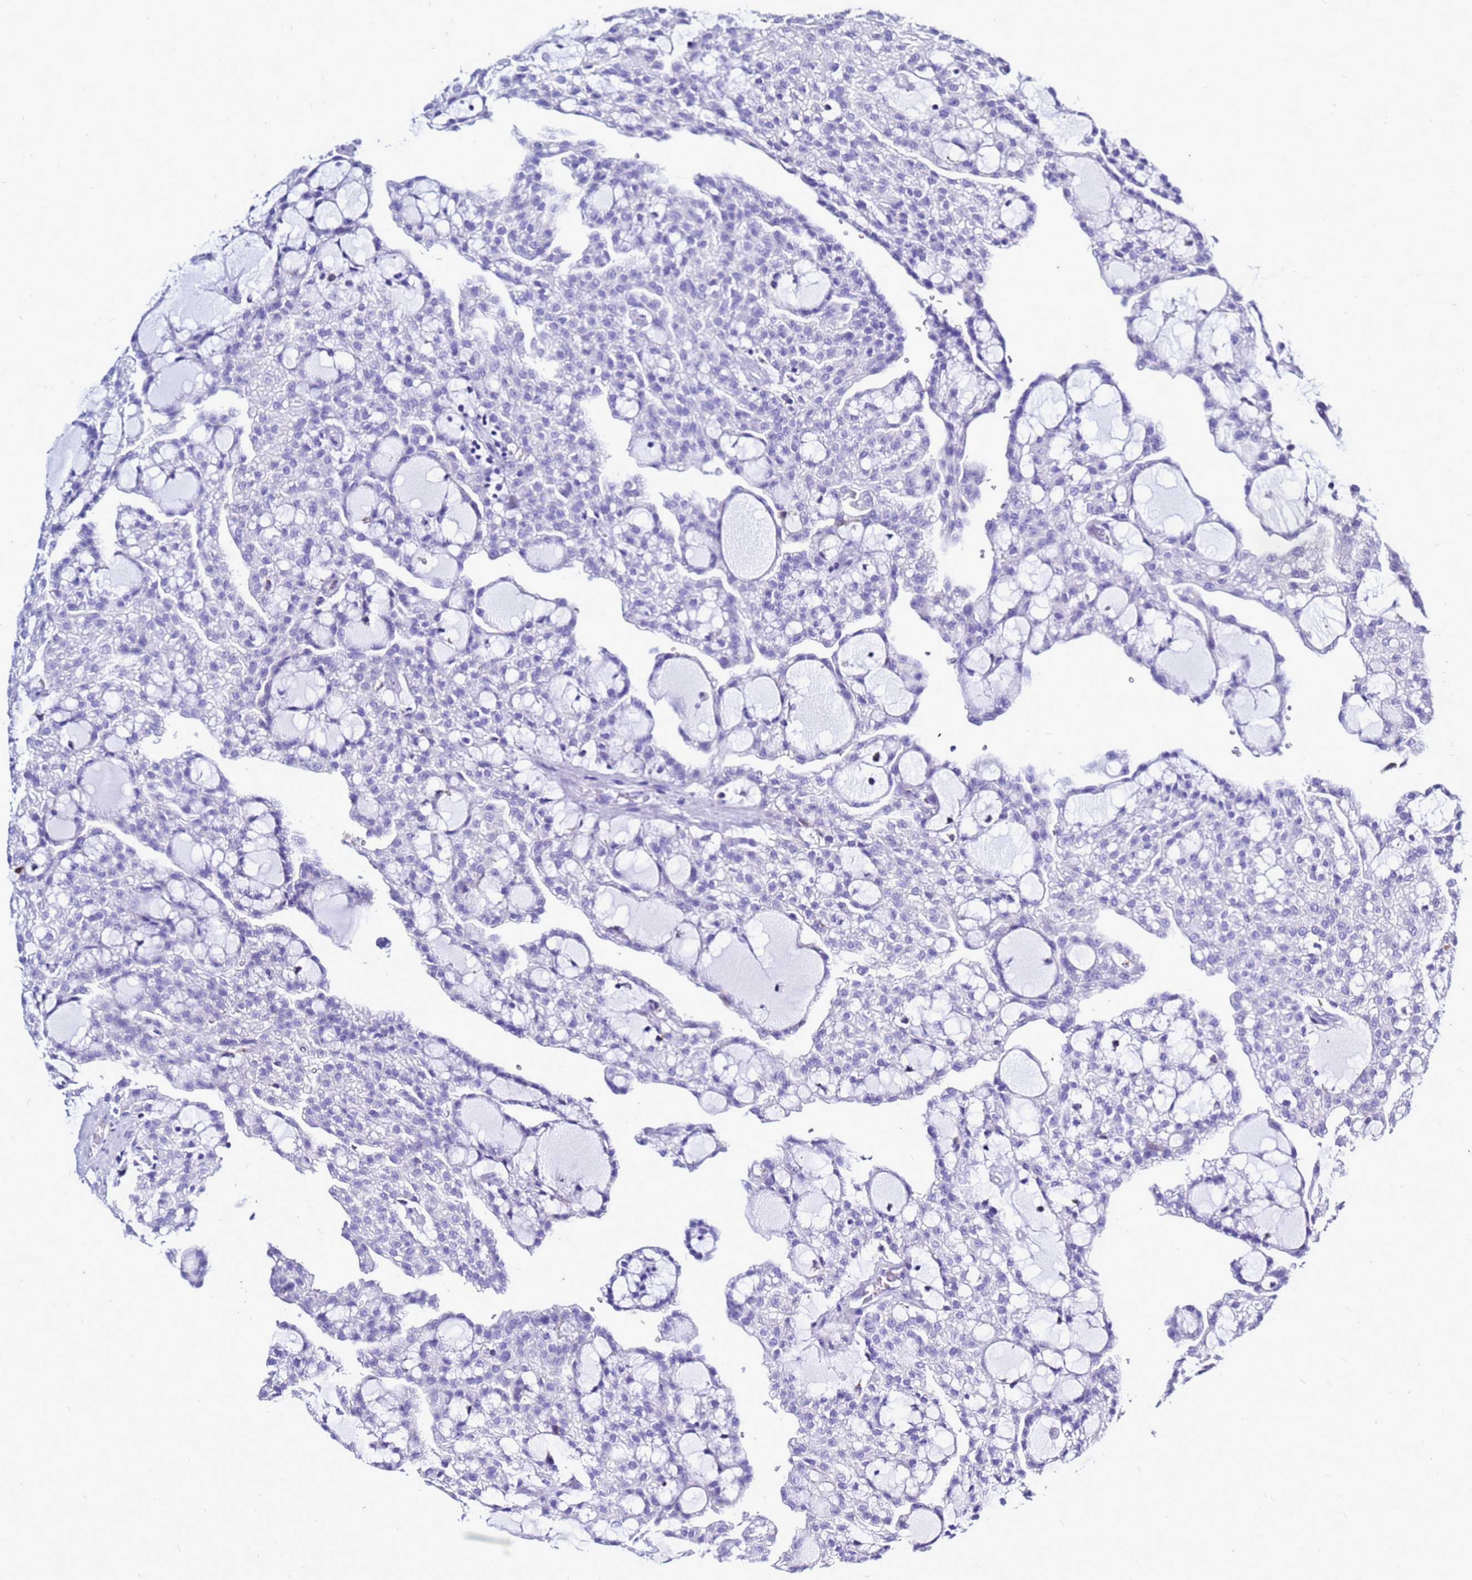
{"staining": {"intensity": "negative", "quantity": "none", "location": "none"}, "tissue": "renal cancer", "cell_type": "Tumor cells", "image_type": "cancer", "snomed": [{"axis": "morphology", "description": "Adenocarcinoma, NOS"}, {"axis": "topography", "description": "Kidney"}], "caption": "High power microscopy photomicrograph of an immunohistochemistry (IHC) photomicrograph of renal adenocarcinoma, revealing no significant positivity in tumor cells. (IHC, brightfield microscopy, high magnification).", "gene": "CSTA", "patient": {"sex": "male", "age": 63}}